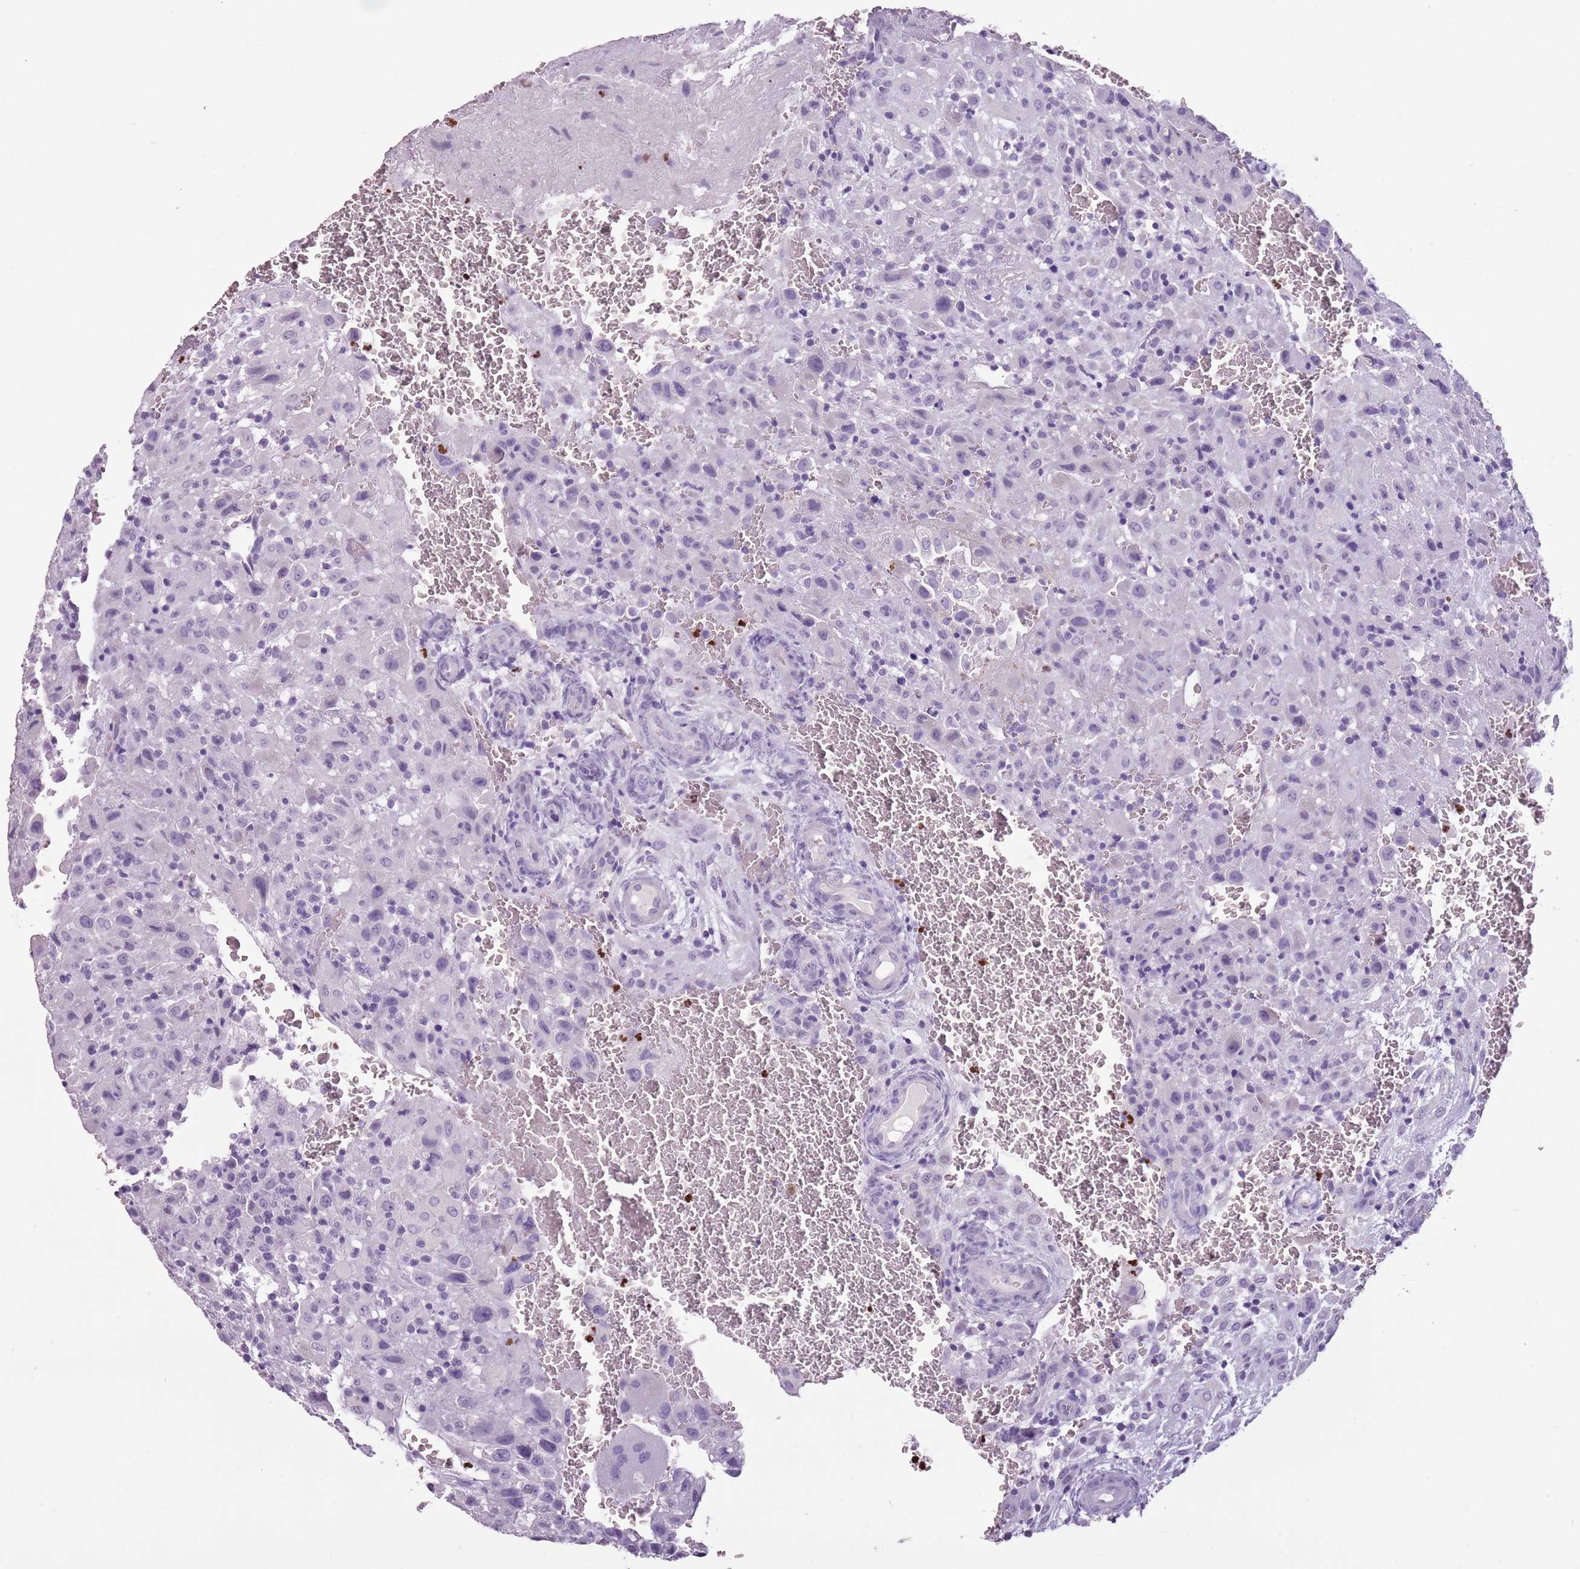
{"staining": {"intensity": "negative", "quantity": "none", "location": "none"}, "tissue": "placenta", "cell_type": "Decidual cells", "image_type": "normal", "snomed": [{"axis": "morphology", "description": "Normal tissue, NOS"}, {"axis": "topography", "description": "Placenta"}], "caption": "This micrograph is of benign placenta stained with immunohistochemistry to label a protein in brown with the nuclei are counter-stained blue. There is no staining in decidual cells. (Brightfield microscopy of DAB (3,3'-diaminobenzidine) IHC at high magnification).", "gene": "CELF6", "patient": {"sex": "female", "age": 35}}